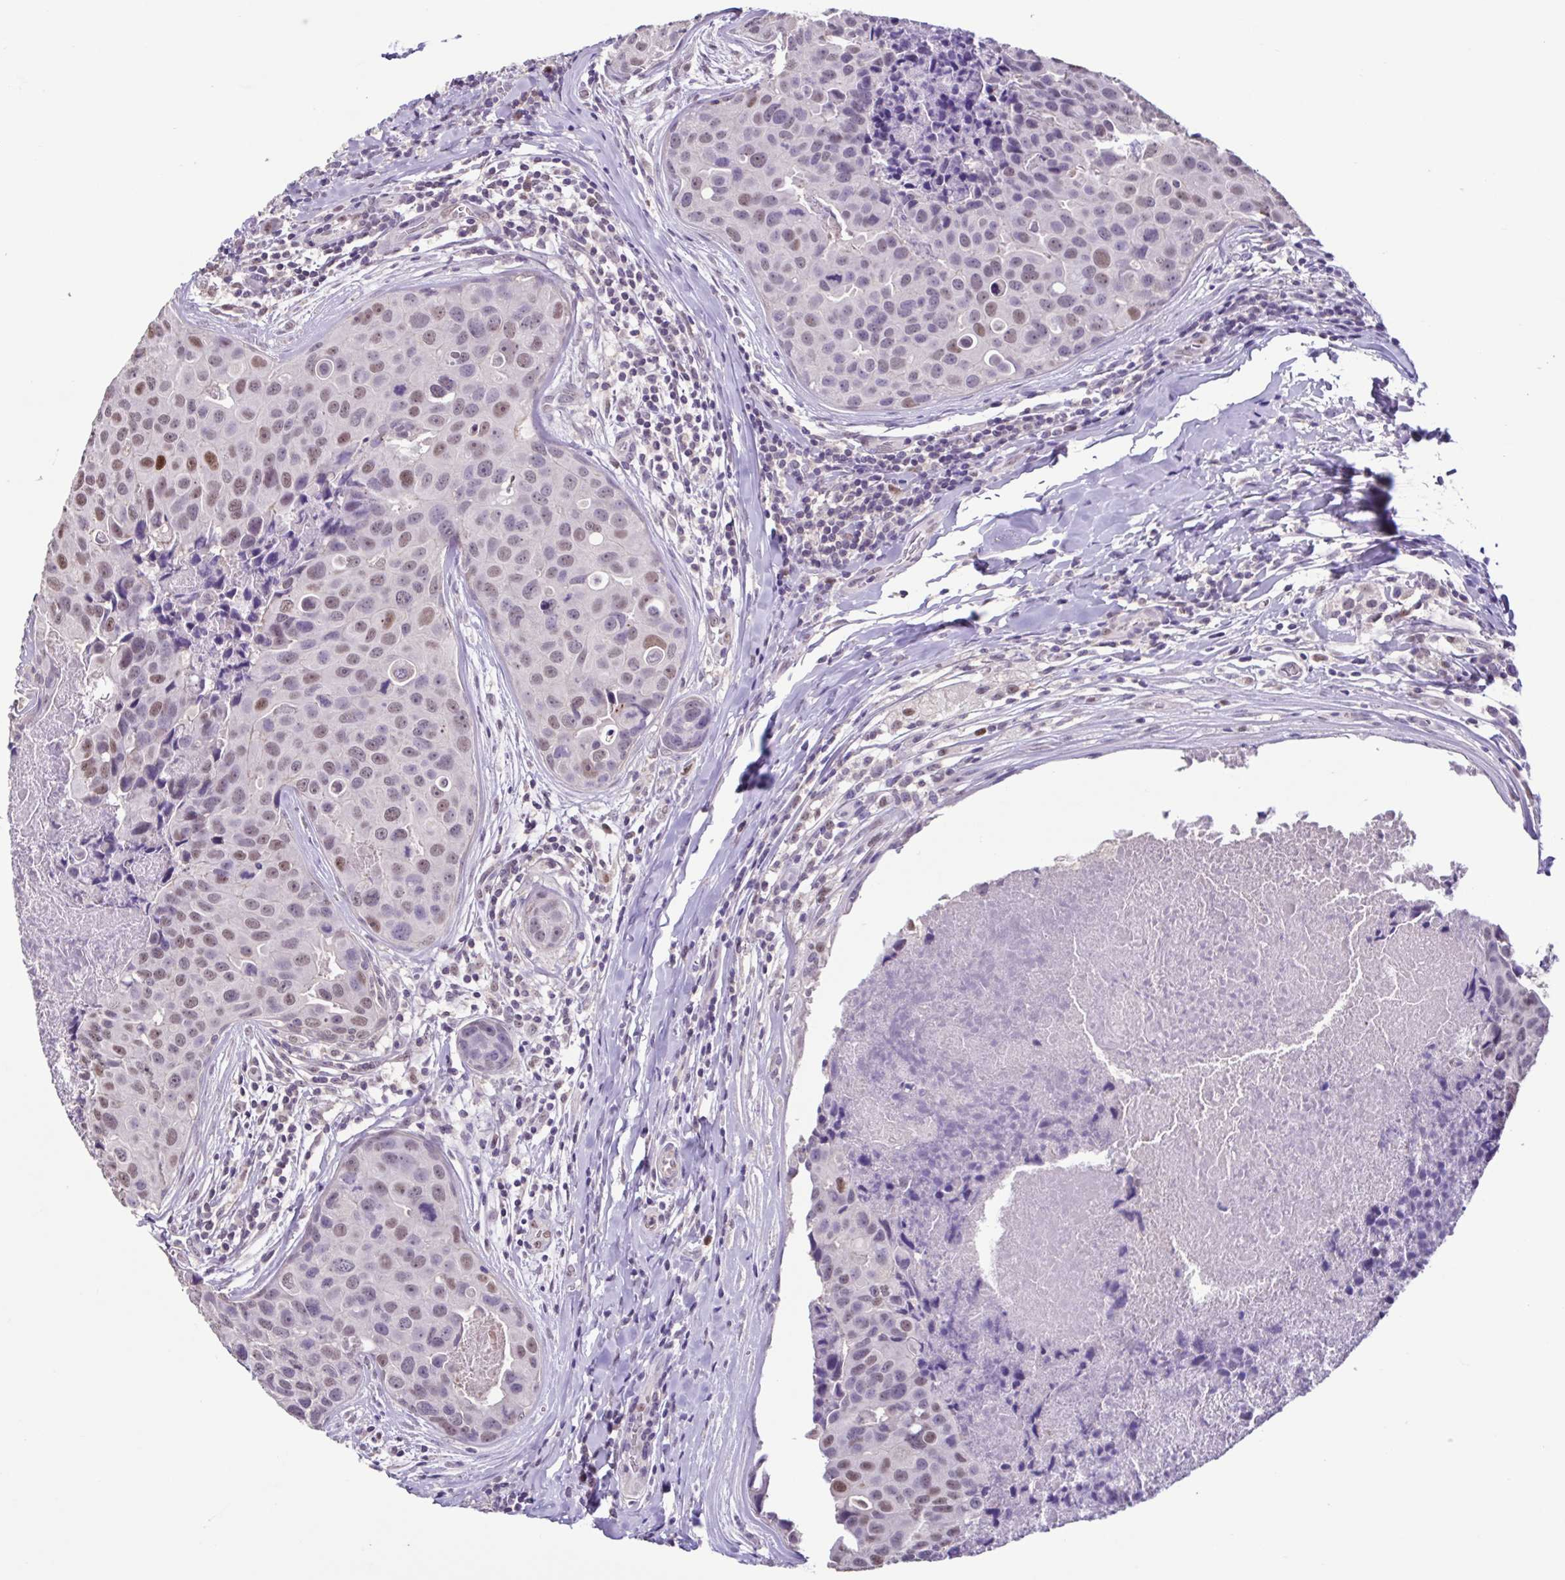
{"staining": {"intensity": "weak", "quantity": ">75%", "location": "nuclear"}, "tissue": "breast cancer", "cell_type": "Tumor cells", "image_type": "cancer", "snomed": [{"axis": "morphology", "description": "Duct carcinoma"}, {"axis": "topography", "description": "Breast"}], "caption": "Intraductal carcinoma (breast) stained for a protein (brown) displays weak nuclear positive expression in about >75% of tumor cells.", "gene": "ACTRT3", "patient": {"sex": "female", "age": 24}}